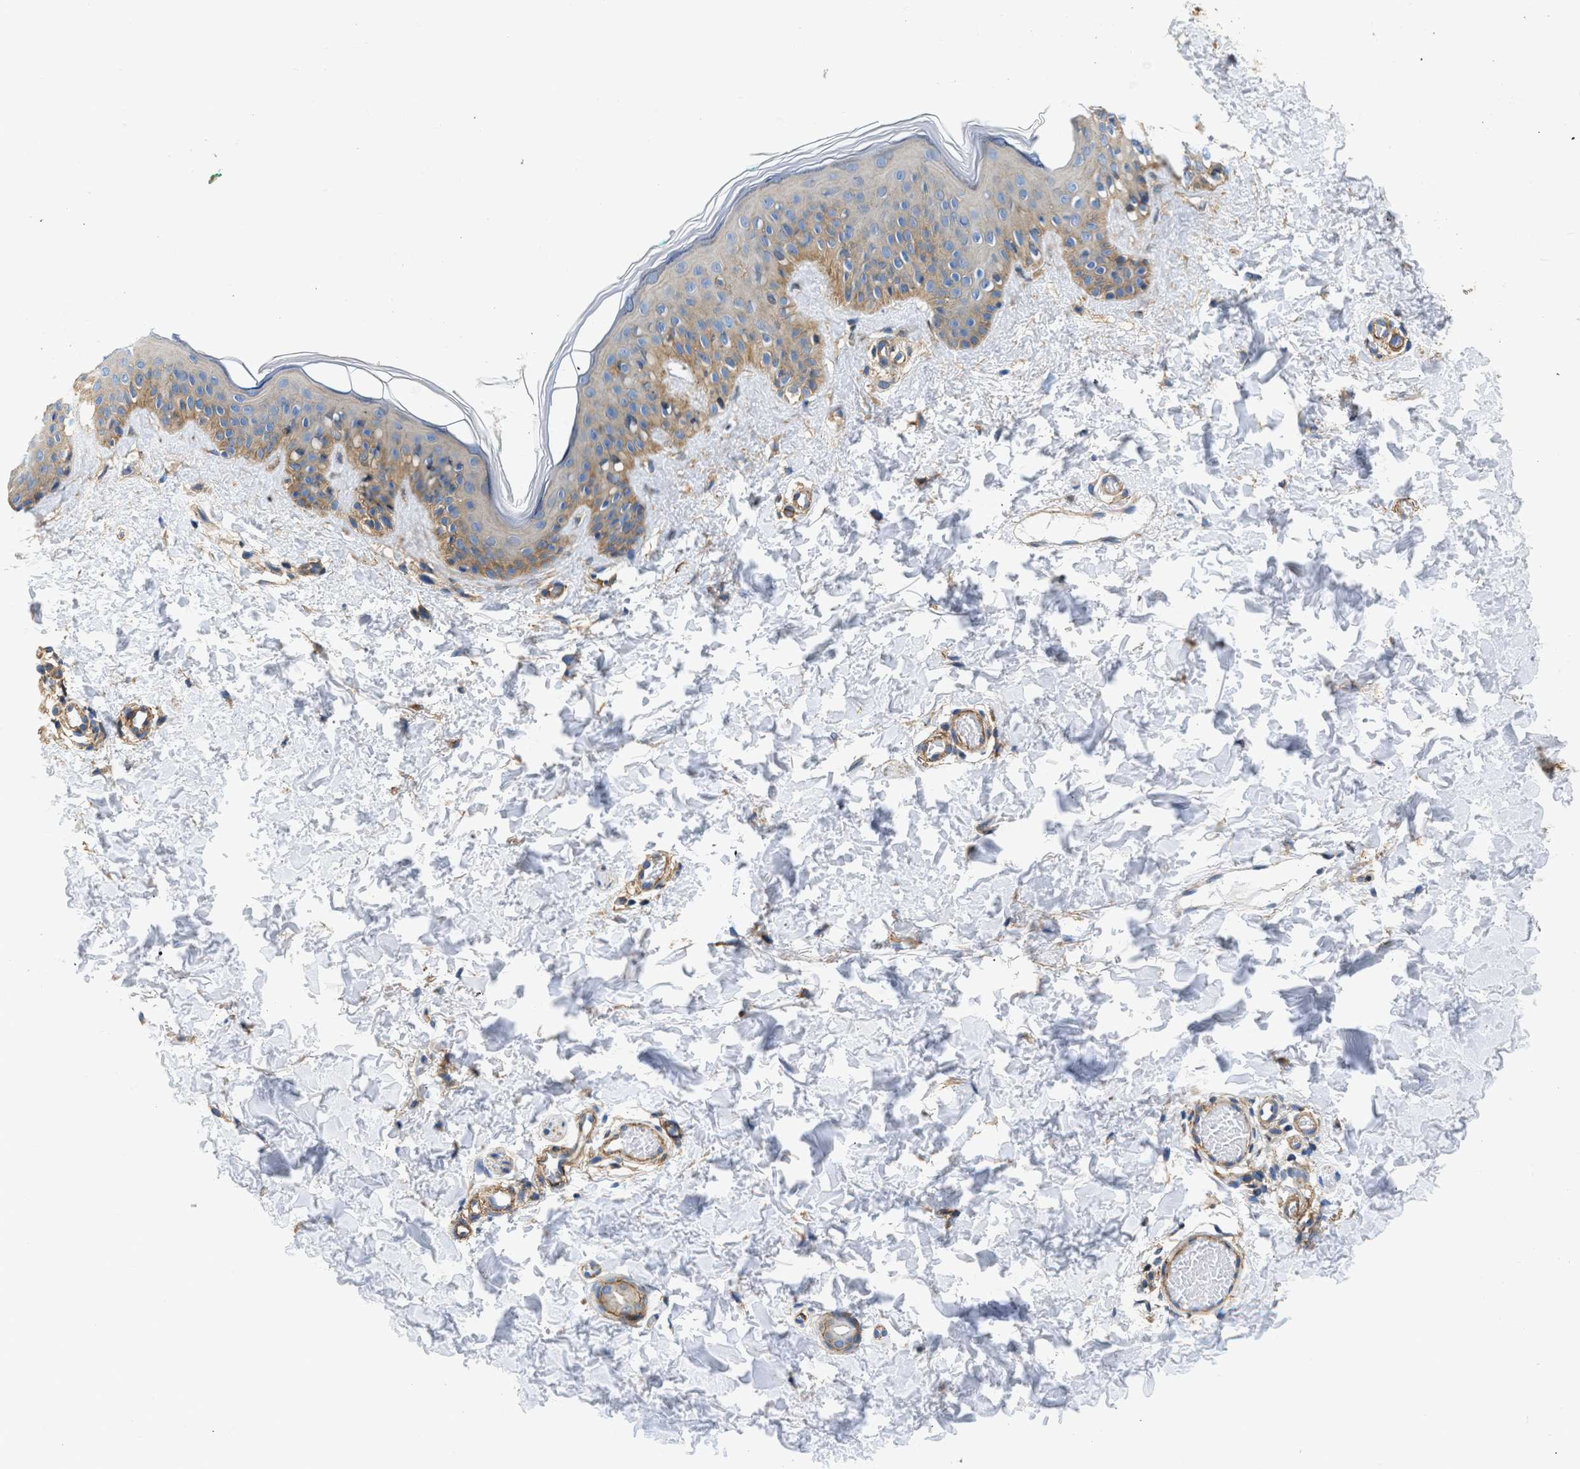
{"staining": {"intensity": "weak", "quantity": ">75%", "location": "cytoplasmic/membranous"}, "tissue": "skin", "cell_type": "Fibroblasts", "image_type": "normal", "snomed": [{"axis": "morphology", "description": "Normal tissue, NOS"}, {"axis": "topography", "description": "Skin"}], "caption": "Brown immunohistochemical staining in unremarkable skin reveals weak cytoplasmic/membranous positivity in about >75% of fibroblasts.", "gene": "SEPTIN2", "patient": {"sex": "male", "age": 30}}